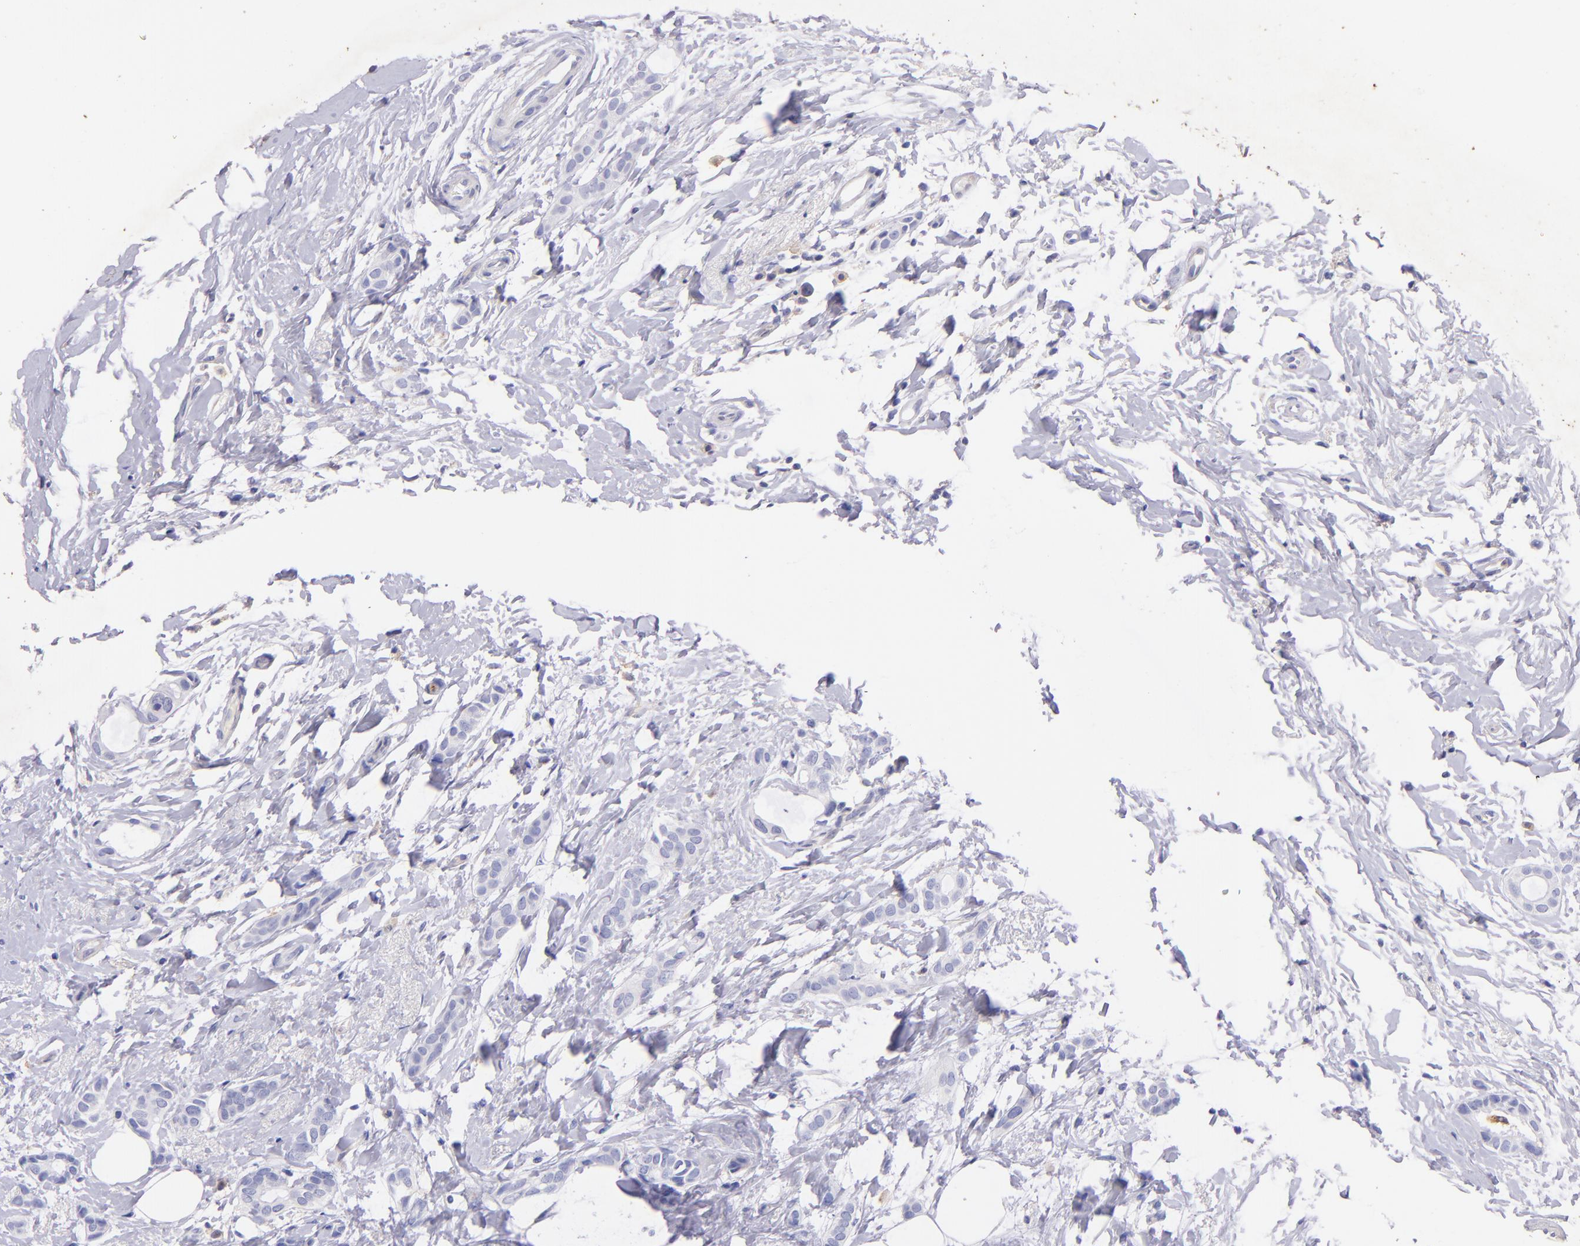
{"staining": {"intensity": "negative", "quantity": "none", "location": "none"}, "tissue": "breast cancer", "cell_type": "Tumor cells", "image_type": "cancer", "snomed": [{"axis": "morphology", "description": "Duct carcinoma"}, {"axis": "topography", "description": "Breast"}], "caption": "This is an immunohistochemistry image of breast cancer. There is no staining in tumor cells.", "gene": "RET", "patient": {"sex": "female", "age": 54}}